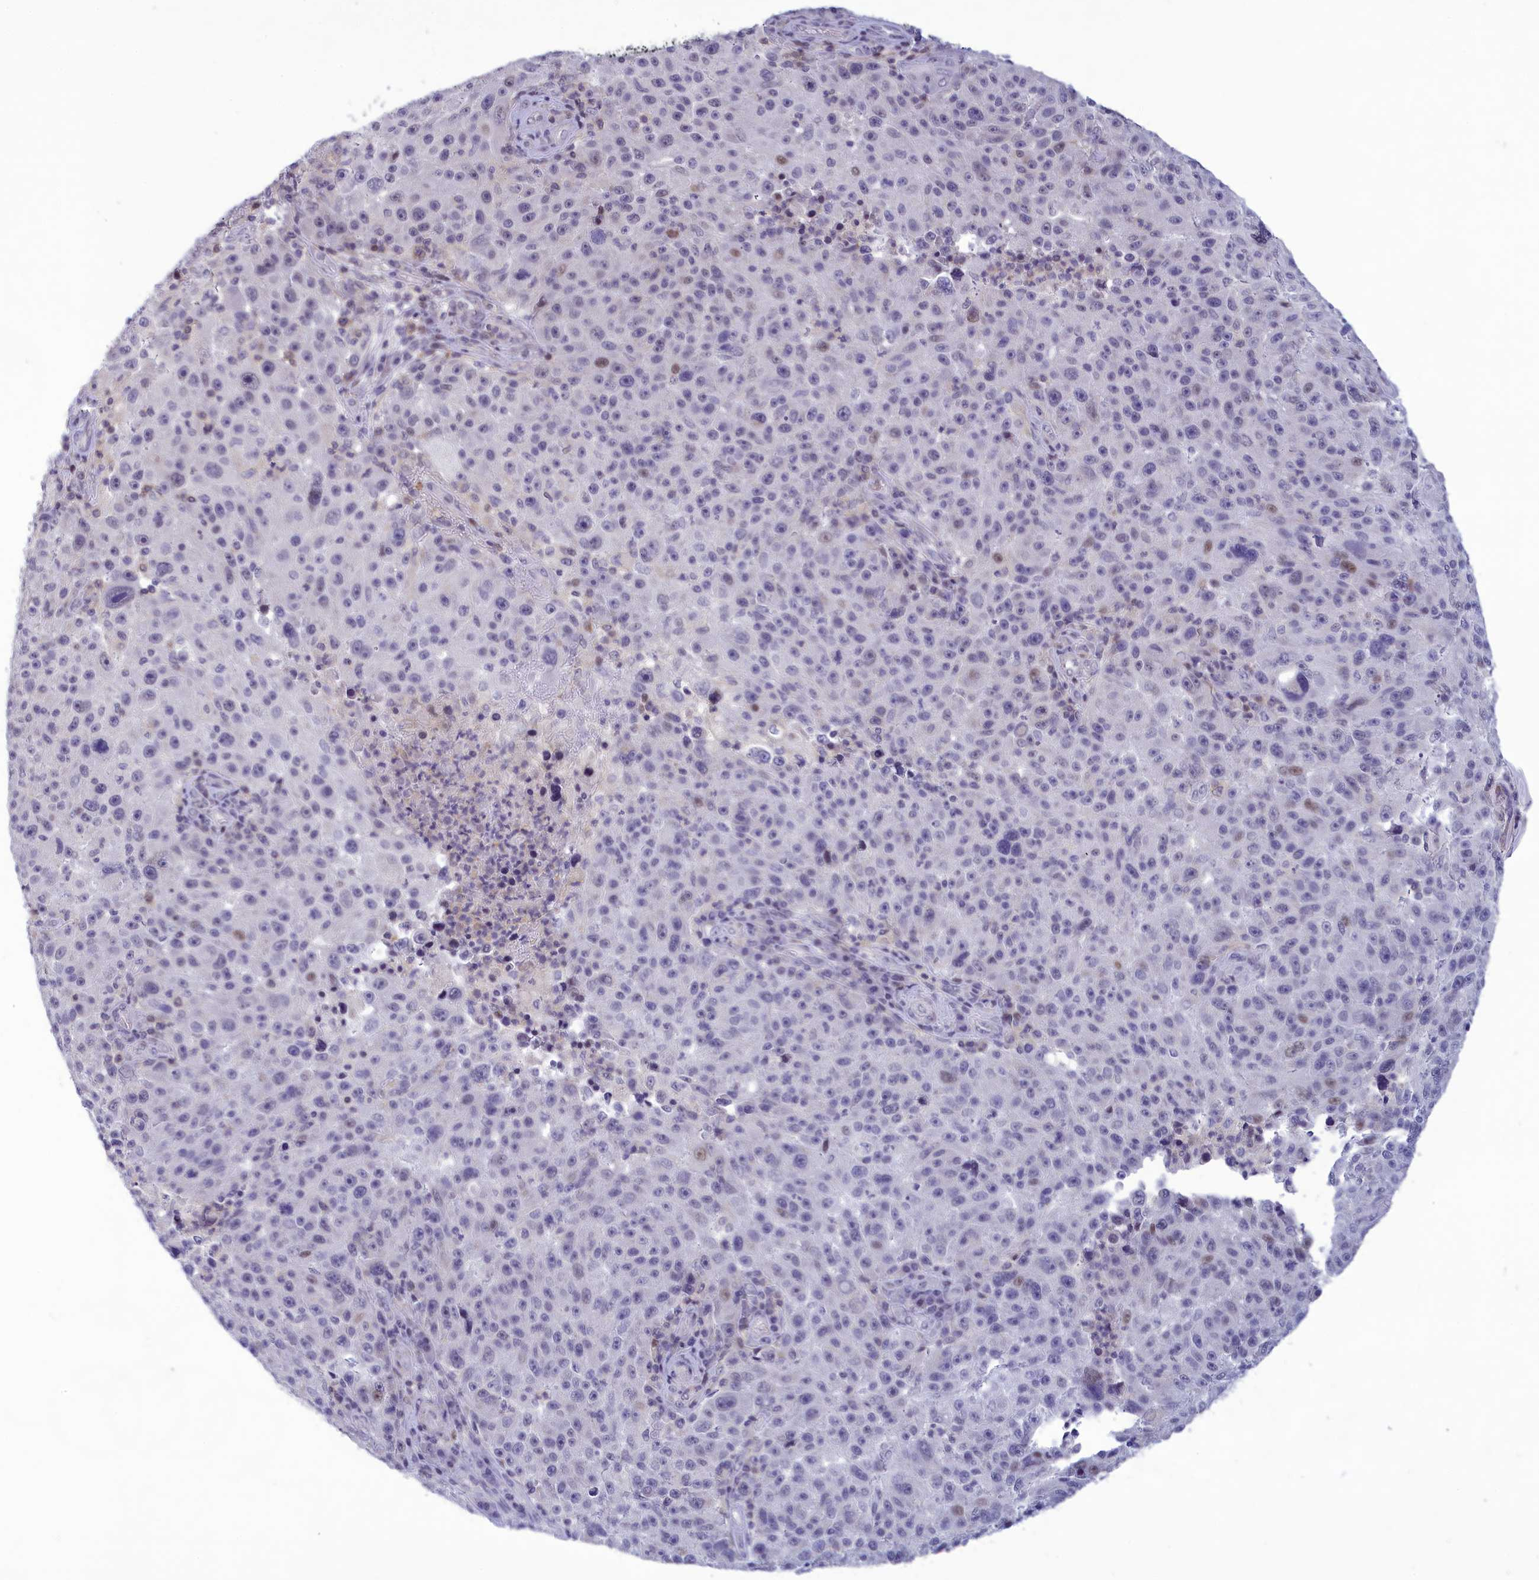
{"staining": {"intensity": "negative", "quantity": "none", "location": "none"}, "tissue": "melanoma", "cell_type": "Tumor cells", "image_type": "cancer", "snomed": [{"axis": "morphology", "description": "Malignant melanoma, NOS"}, {"axis": "topography", "description": "Skin"}], "caption": "Immunohistochemical staining of melanoma displays no significant positivity in tumor cells. (DAB IHC with hematoxylin counter stain).", "gene": "CORO2A", "patient": {"sex": "male", "age": 53}}